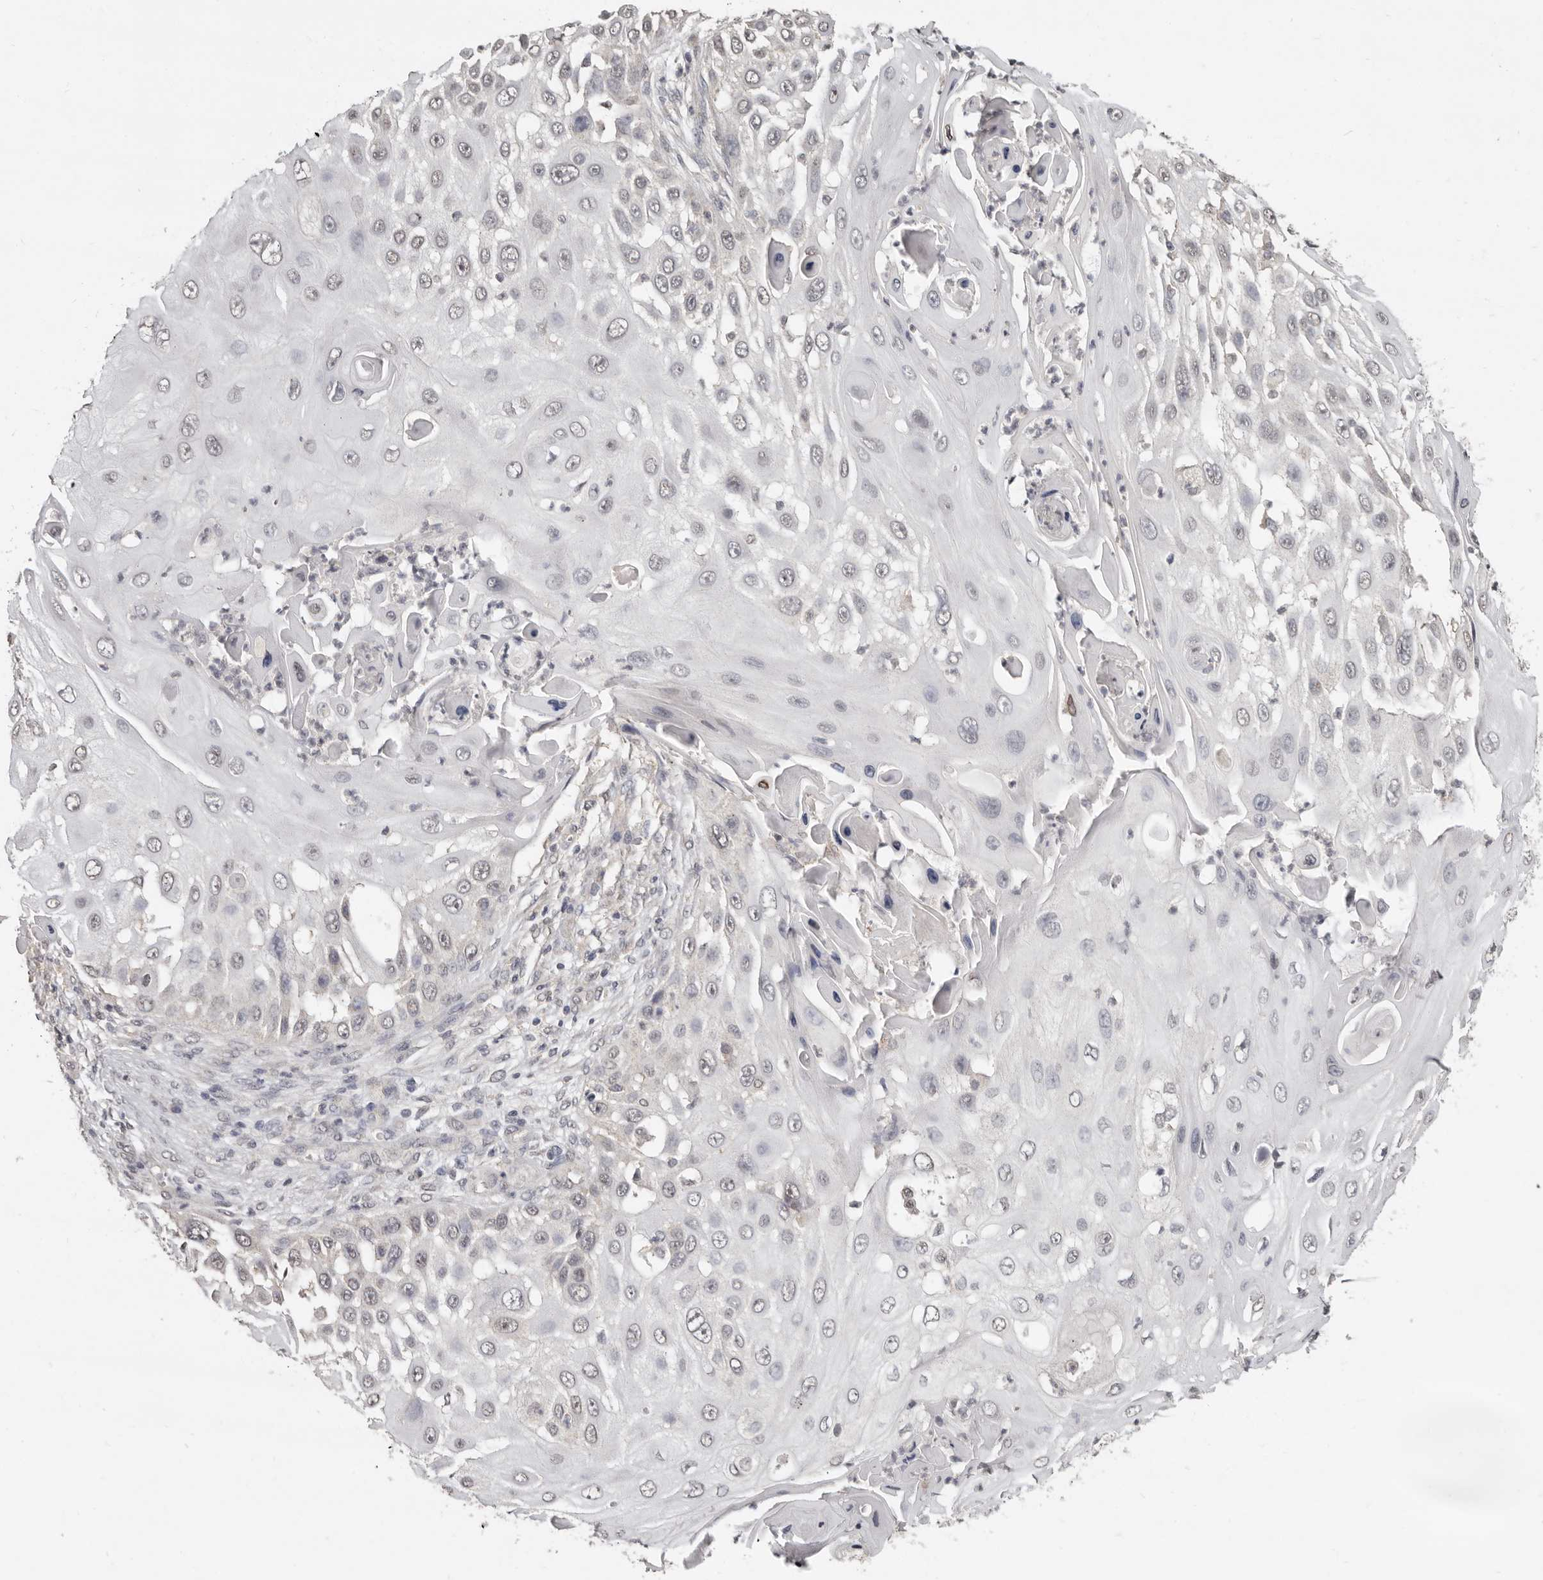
{"staining": {"intensity": "weak", "quantity": "25%-75%", "location": "nuclear"}, "tissue": "skin cancer", "cell_type": "Tumor cells", "image_type": "cancer", "snomed": [{"axis": "morphology", "description": "Squamous cell carcinoma, NOS"}, {"axis": "topography", "description": "Skin"}], "caption": "Protein expression analysis of human skin squamous cell carcinoma reveals weak nuclear staining in about 25%-75% of tumor cells.", "gene": "LINGO2", "patient": {"sex": "female", "age": 44}}